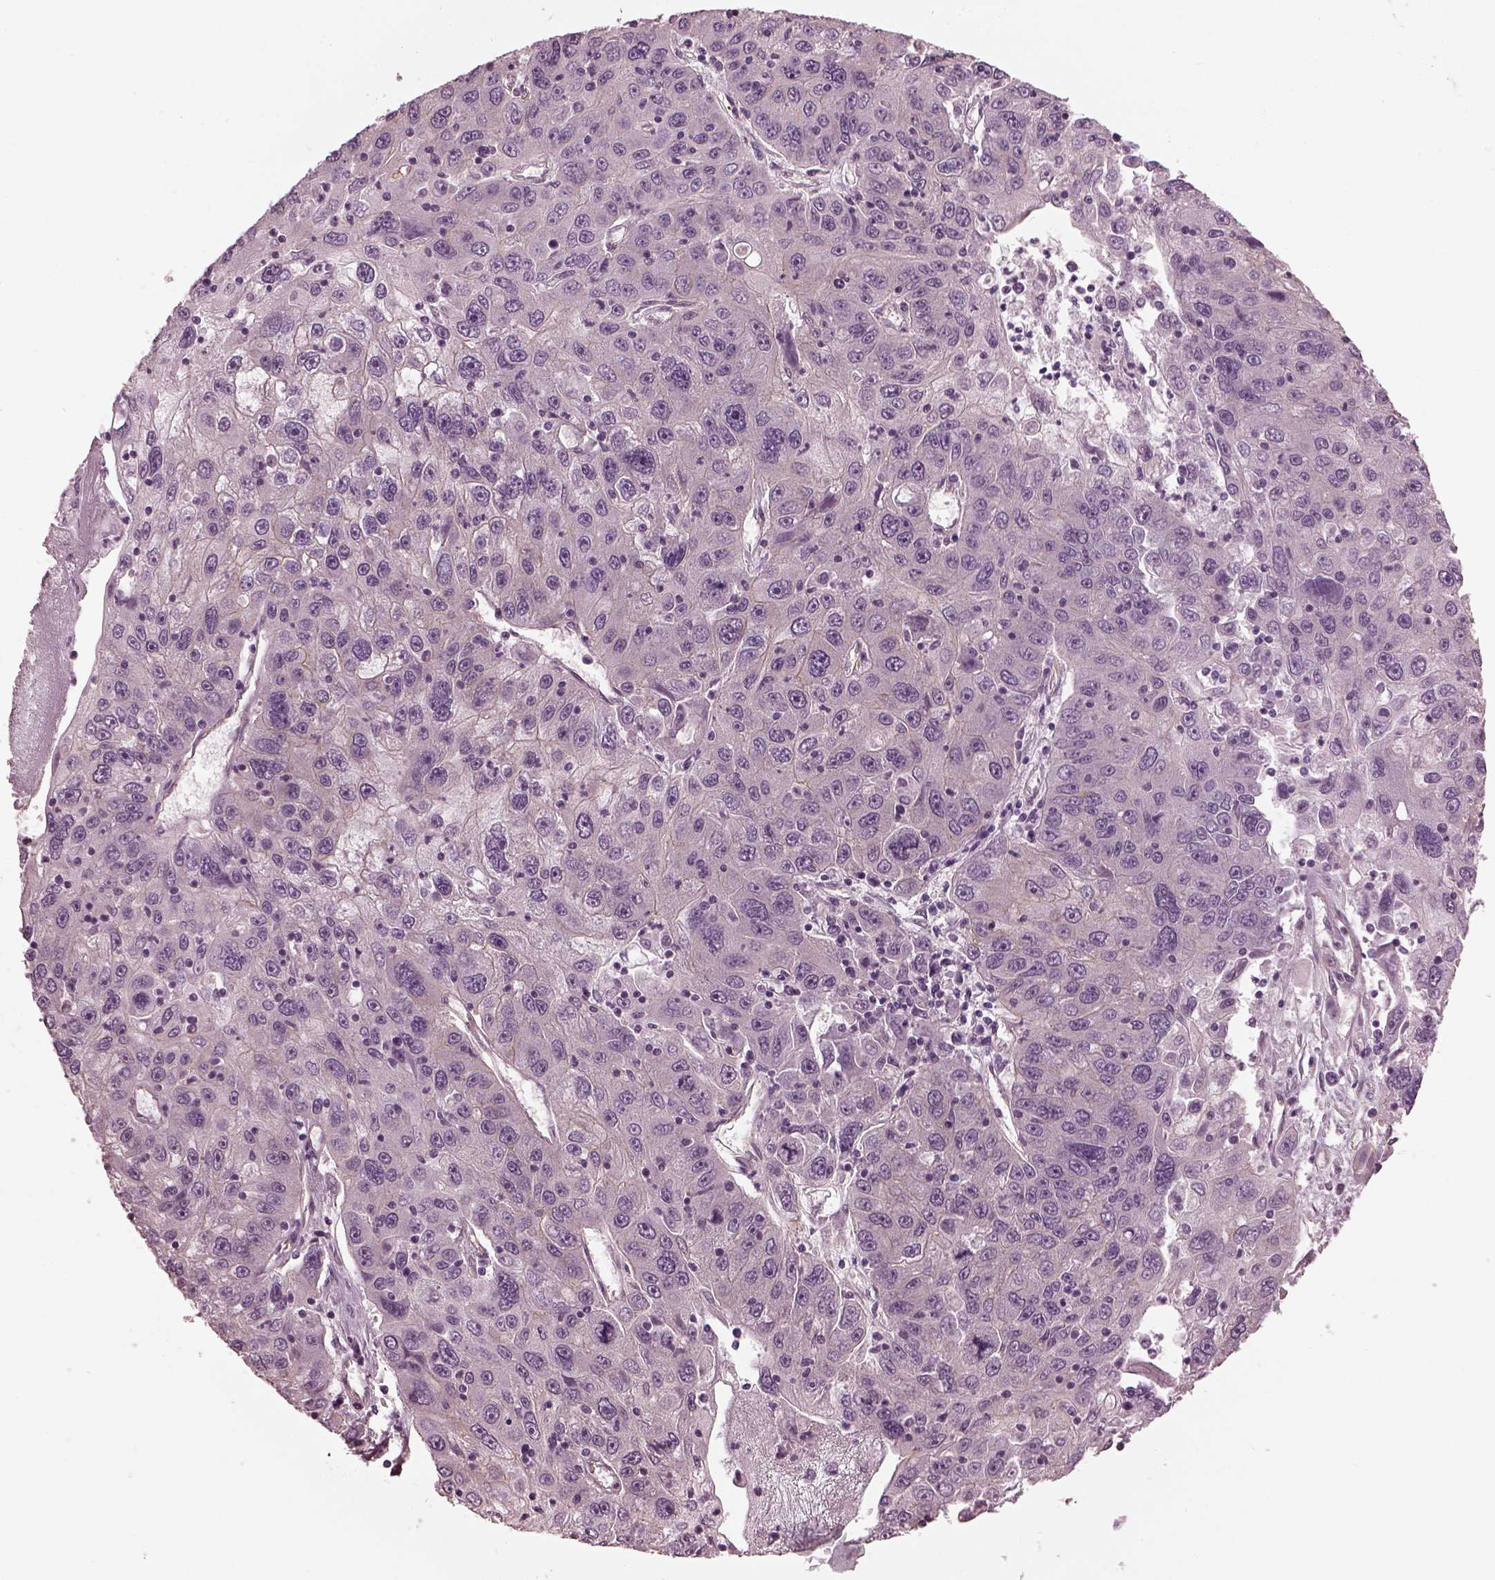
{"staining": {"intensity": "negative", "quantity": "none", "location": "none"}, "tissue": "stomach cancer", "cell_type": "Tumor cells", "image_type": "cancer", "snomed": [{"axis": "morphology", "description": "Adenocarcinoma, NOS"}, {"axis": "topography", "description": "Stomach"}], "caption": "This is an immunohistochemistry histopathology image of adenocarcinoma (stomach). There is no expression in tumor cells.", "gene": "ODAD1", "patient": {"sex": "male", "age": 56}}